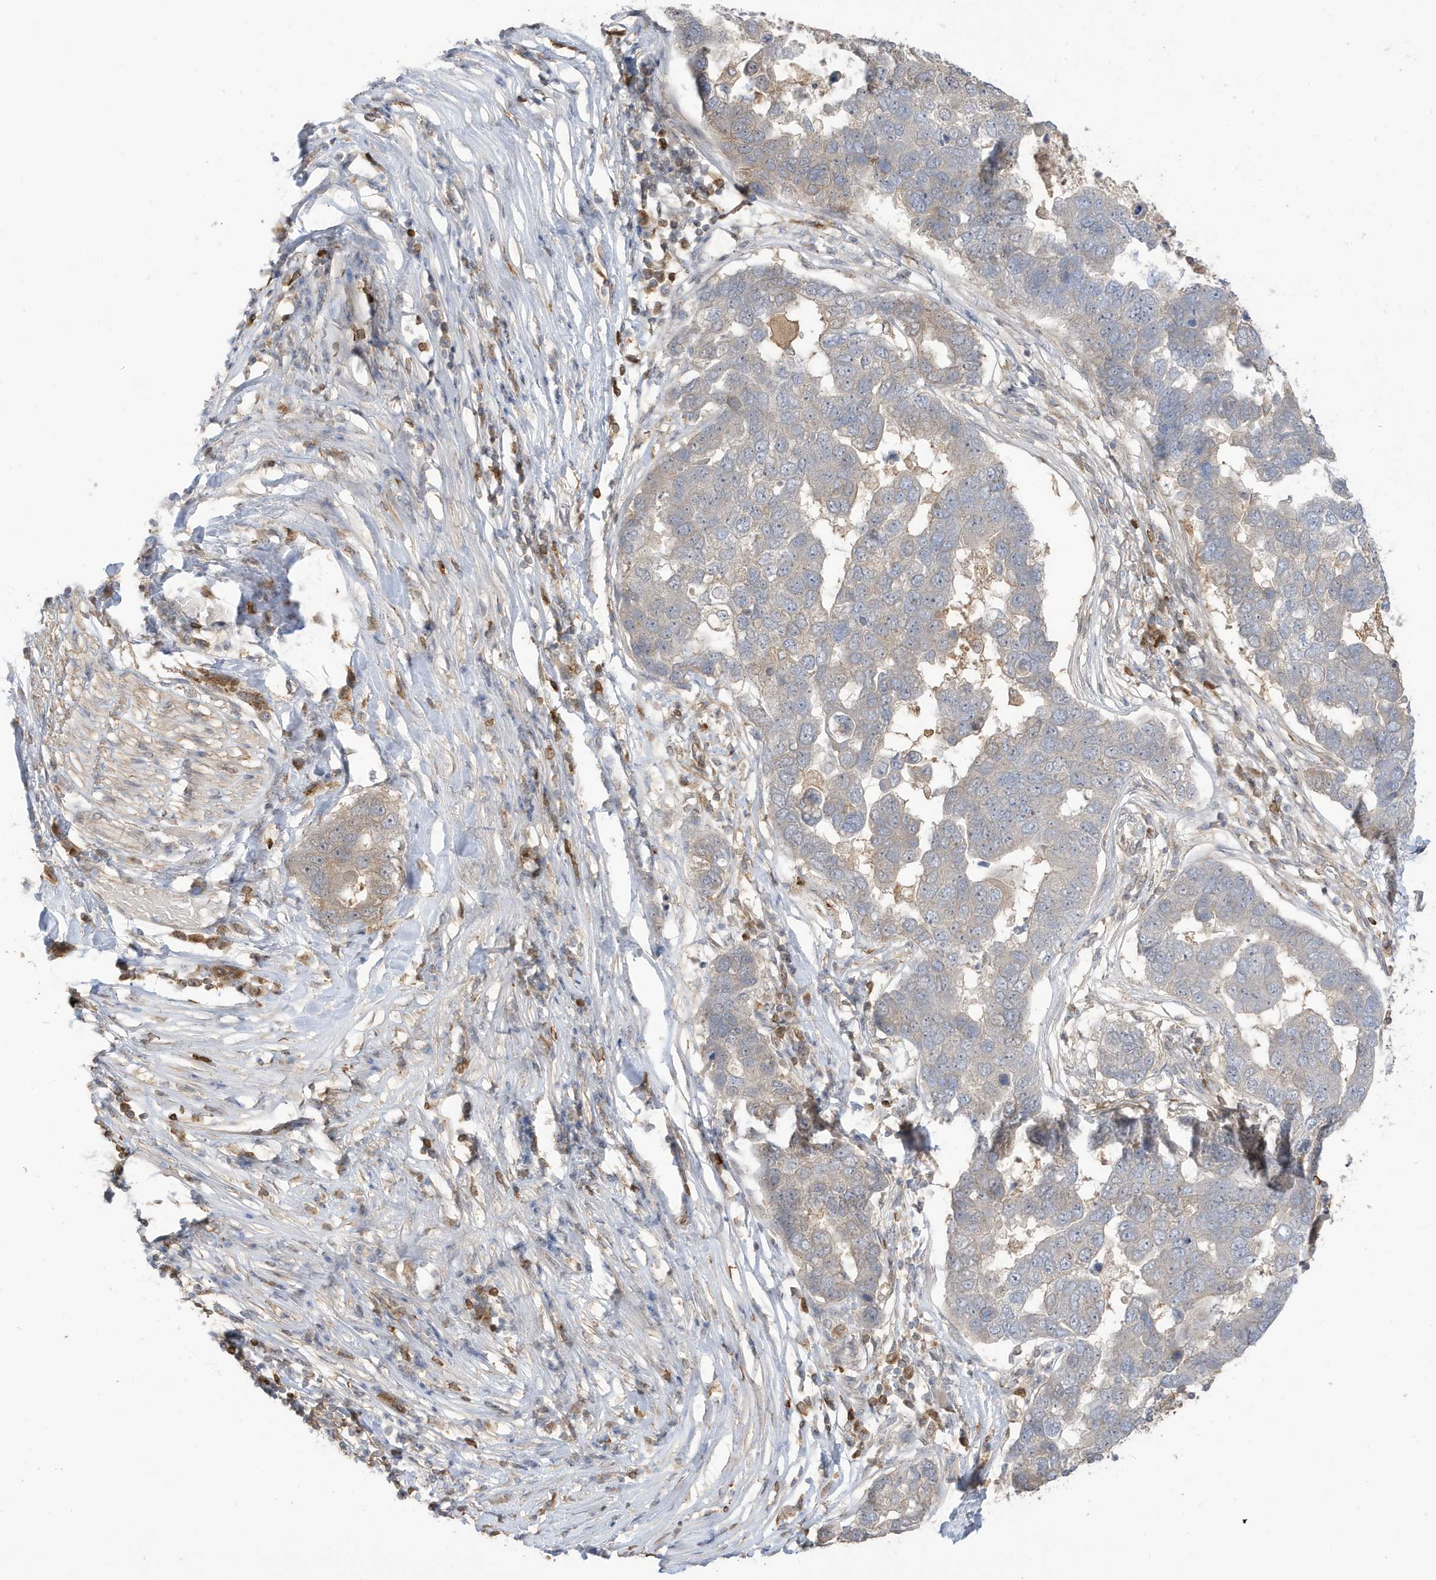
{"staining": {"intensity": "negative", "quantity": "none", "location": "none"}, "tissue": "pancreatic cancer", "cell_type": "Tumor cells", "image_type": "cancer", "snomed": [{"axis": "morphology", "description": "Adenocarcinoma, NOS"}, {"axis": "topography", "description": "Pancreas"}], "caption": "The histopathology image reveals no significant staining in tumor cells of pancreatic adenocarcinoma.", "gene": "TAB3", "patient": {"sex": "female", "age": 61}}